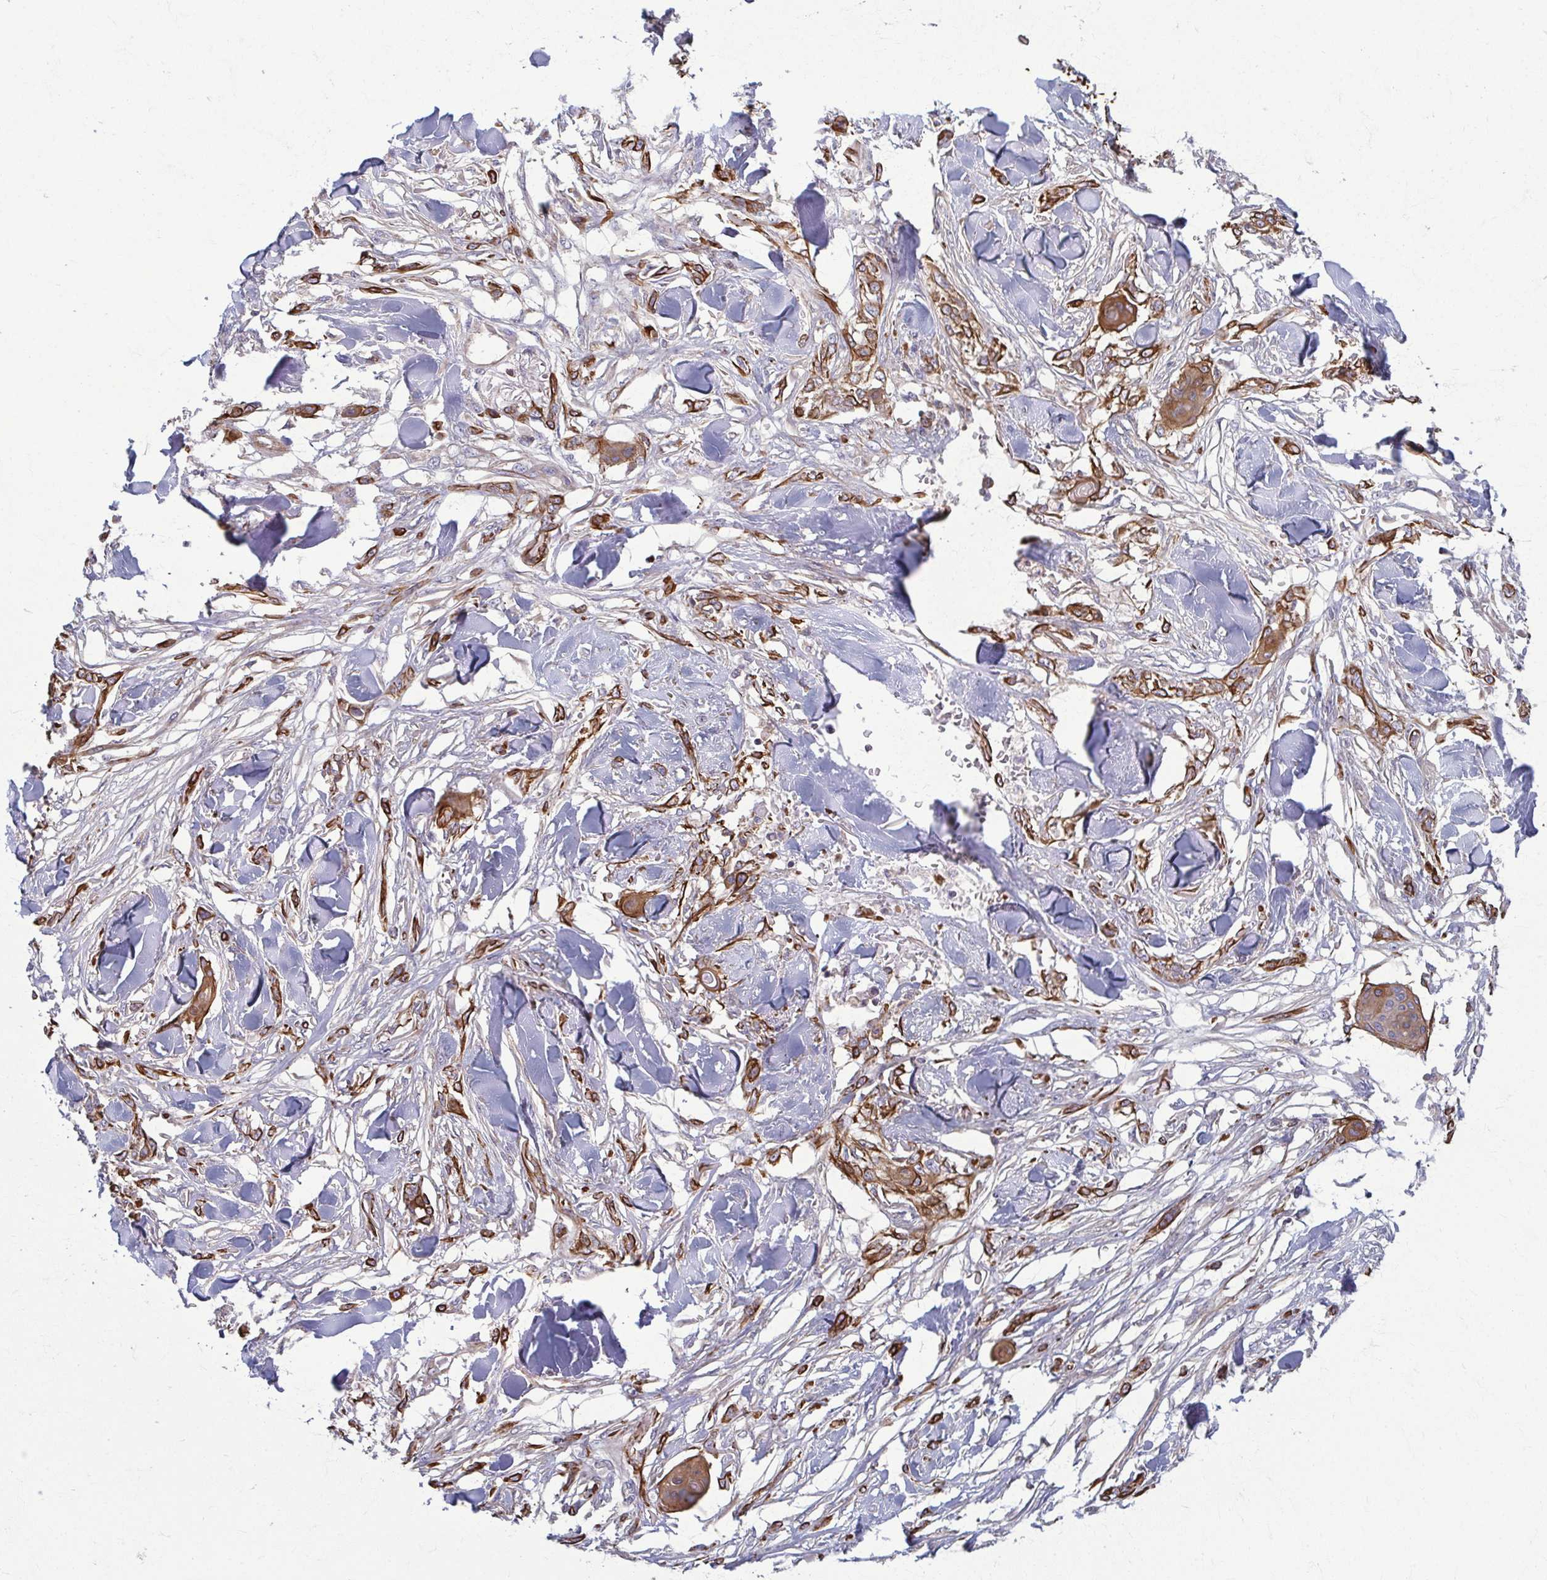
{"staining": {"intensity": "strong", "quantity": ">75%", "location": "cytoplasmic/membranous"}, "tissue": "skin cancer", "cell_type": "Tumor cells", "image_type": "cancer", "snomed": [{"axis": "morphology", "description": "Squamous cell carcinoma, NOS"}, {"axis": "topography", "description": "Skin"}], "caption": "Squamous cell carcinoma (skin) was stained to show a protein in brown. There is high levels of strong cytoplasmic/membranous staining in approximately >75% of tumor cells.", "gene": "EID2B", "patient": {"sex": "female", "age": 59}}